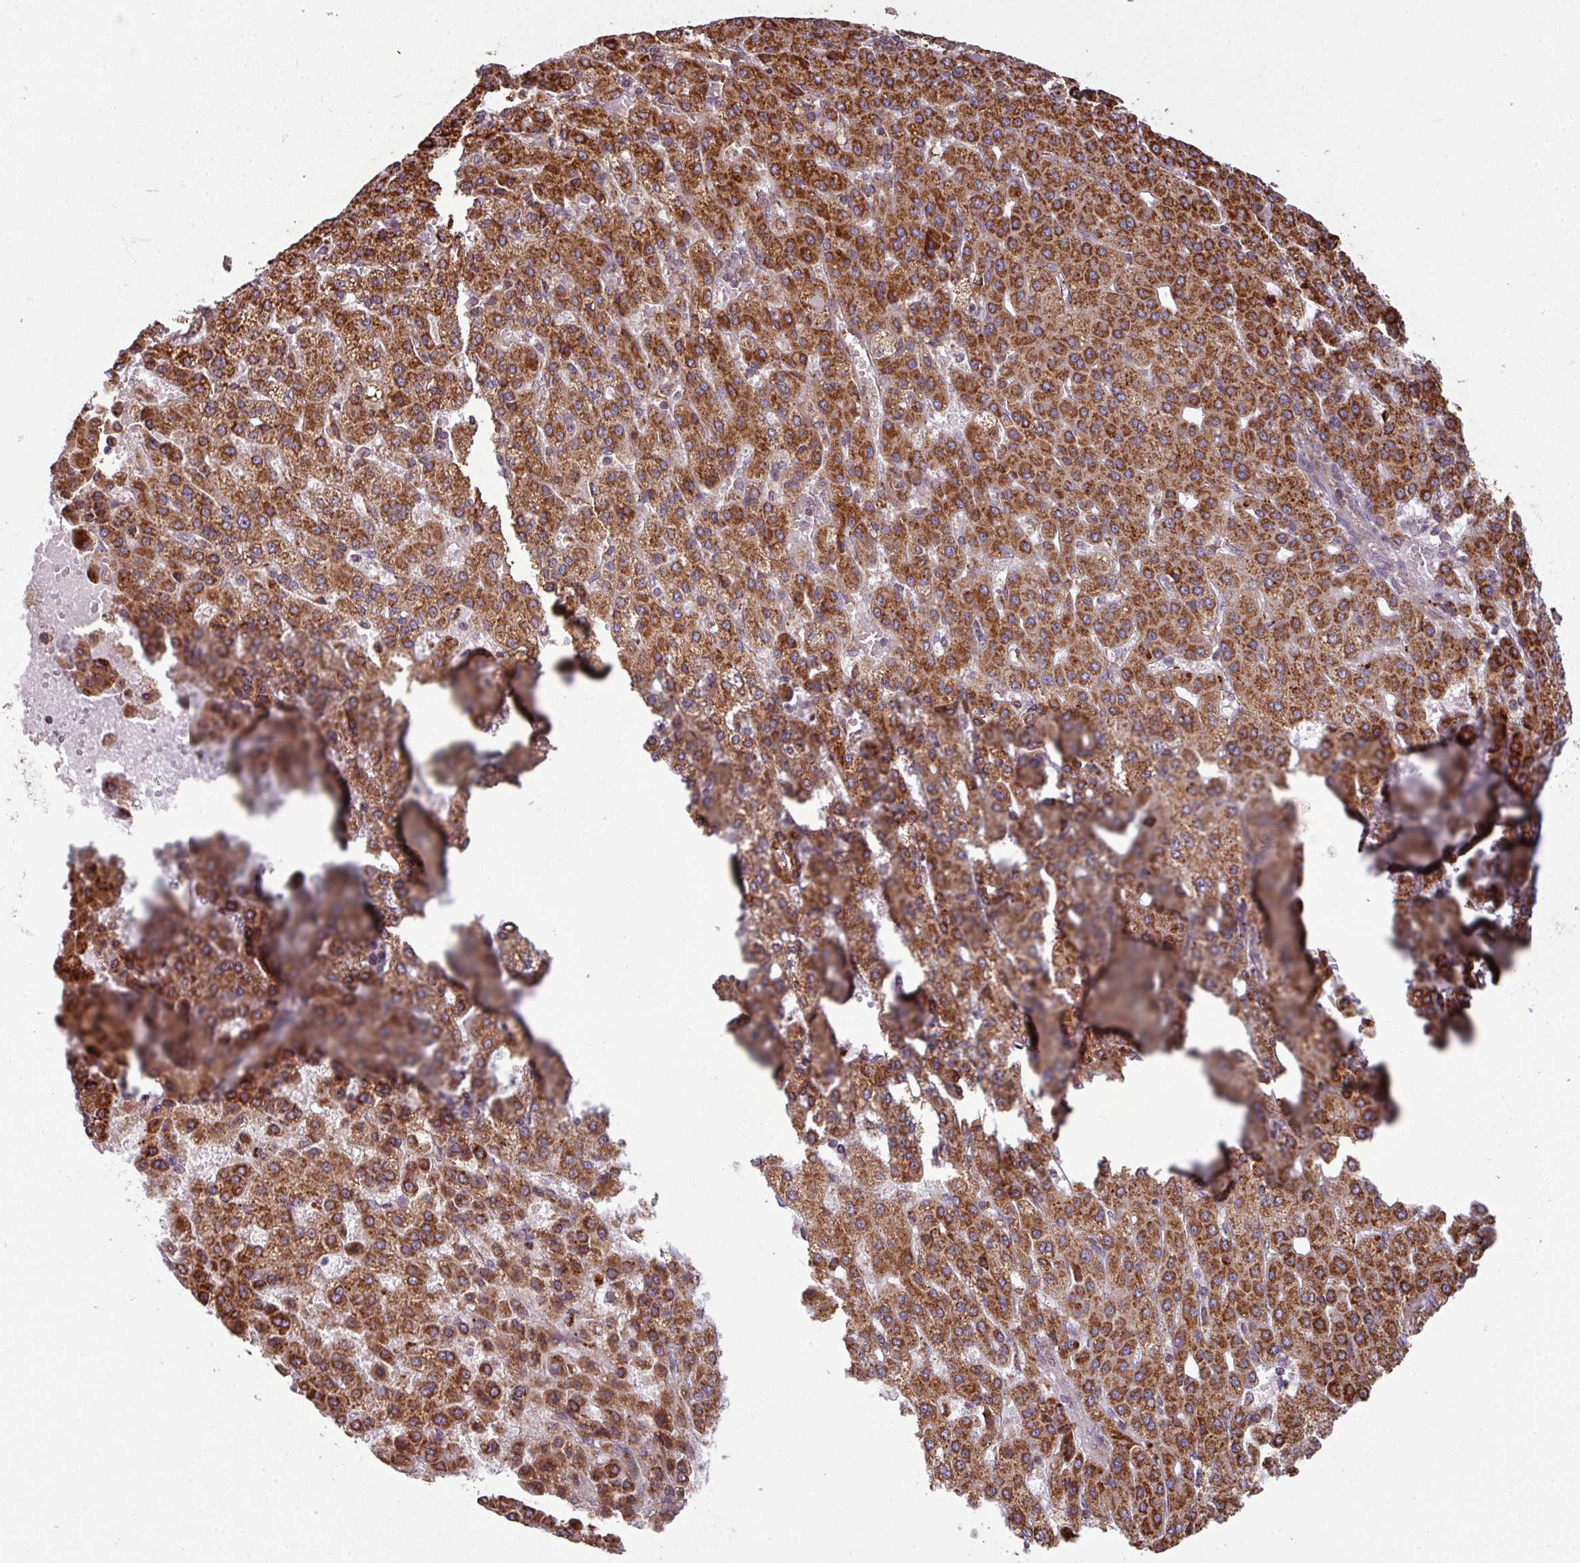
{"staining": {"intensity": "strong", "quantity": ">75%", "location": "cytoplasmic/membranous"}, "tissue": "liver cancer", "cell_type": "Tumor cells", "image_type": "cancer", "snomed": [{"axis": "morphology", "description": "Carcinoma, Hepatocellular, NOS"}, {"axis": "topography", "description": "Liver"}], "caption": "An image of human hepatocellular carcinoma (liver) stained for a protein shows strong cytoplasmic/membranous brown staining in tumor cells.", "gene": "MAGT1", "patient": {"sex": "male", "age": 65}}